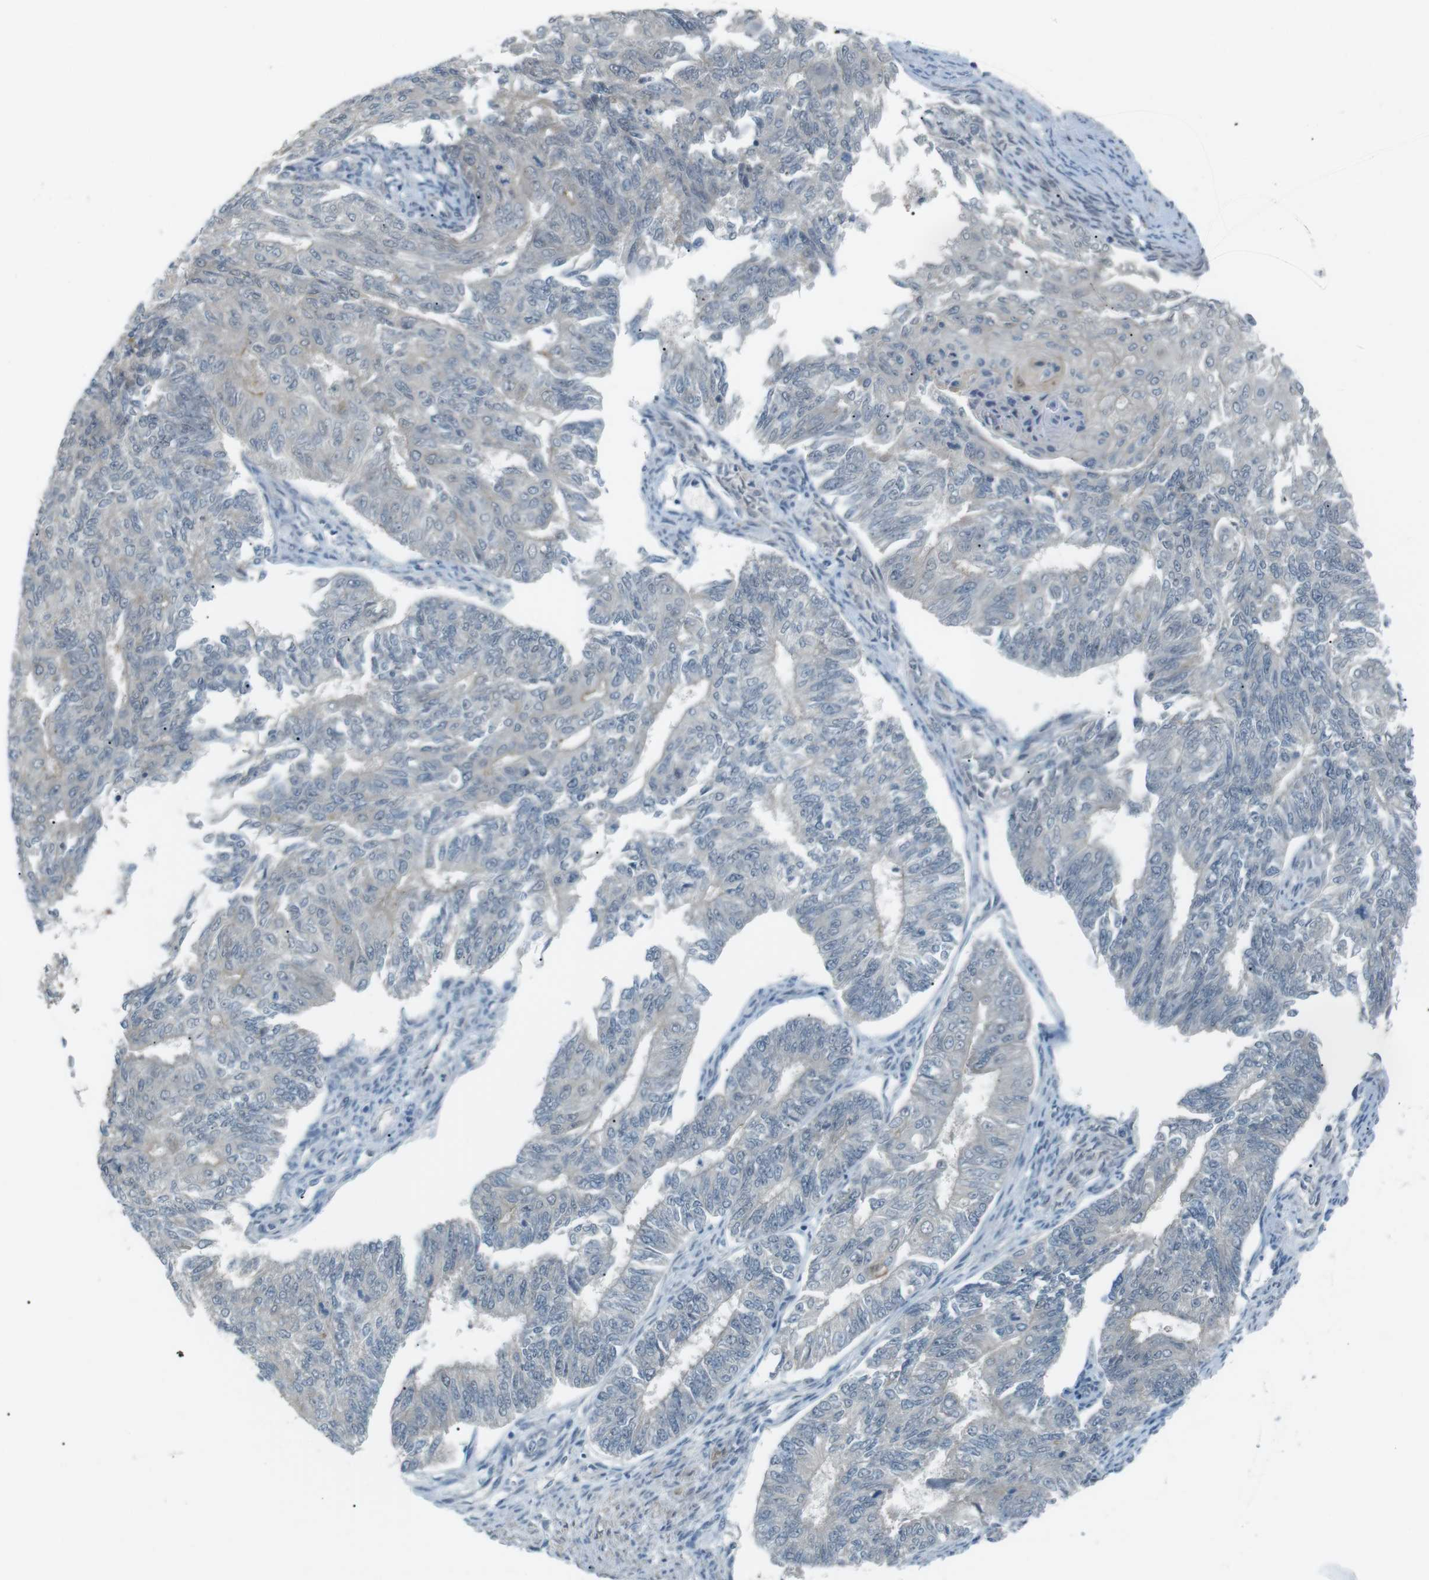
{"staining": {"intensity": "negative", "quantity": "none", "location": "none"}, "tissue": "endometrial cancer", "cell_type": "Tumor cells", "image_type": "cancer", "snomed": [{"axis": "morphology", "description": "Adenocarcinoma, NOS"}, {"axis": "topography", "description": "Endometrium"}], "caption": "An IHC image of adenocarcinoma (endometrial) is shown. There is no staining in tumor cells of adenocarcinoma (endometrial).", "gene": "RTN3", "patient": {"sex": "female", "age": 32}}